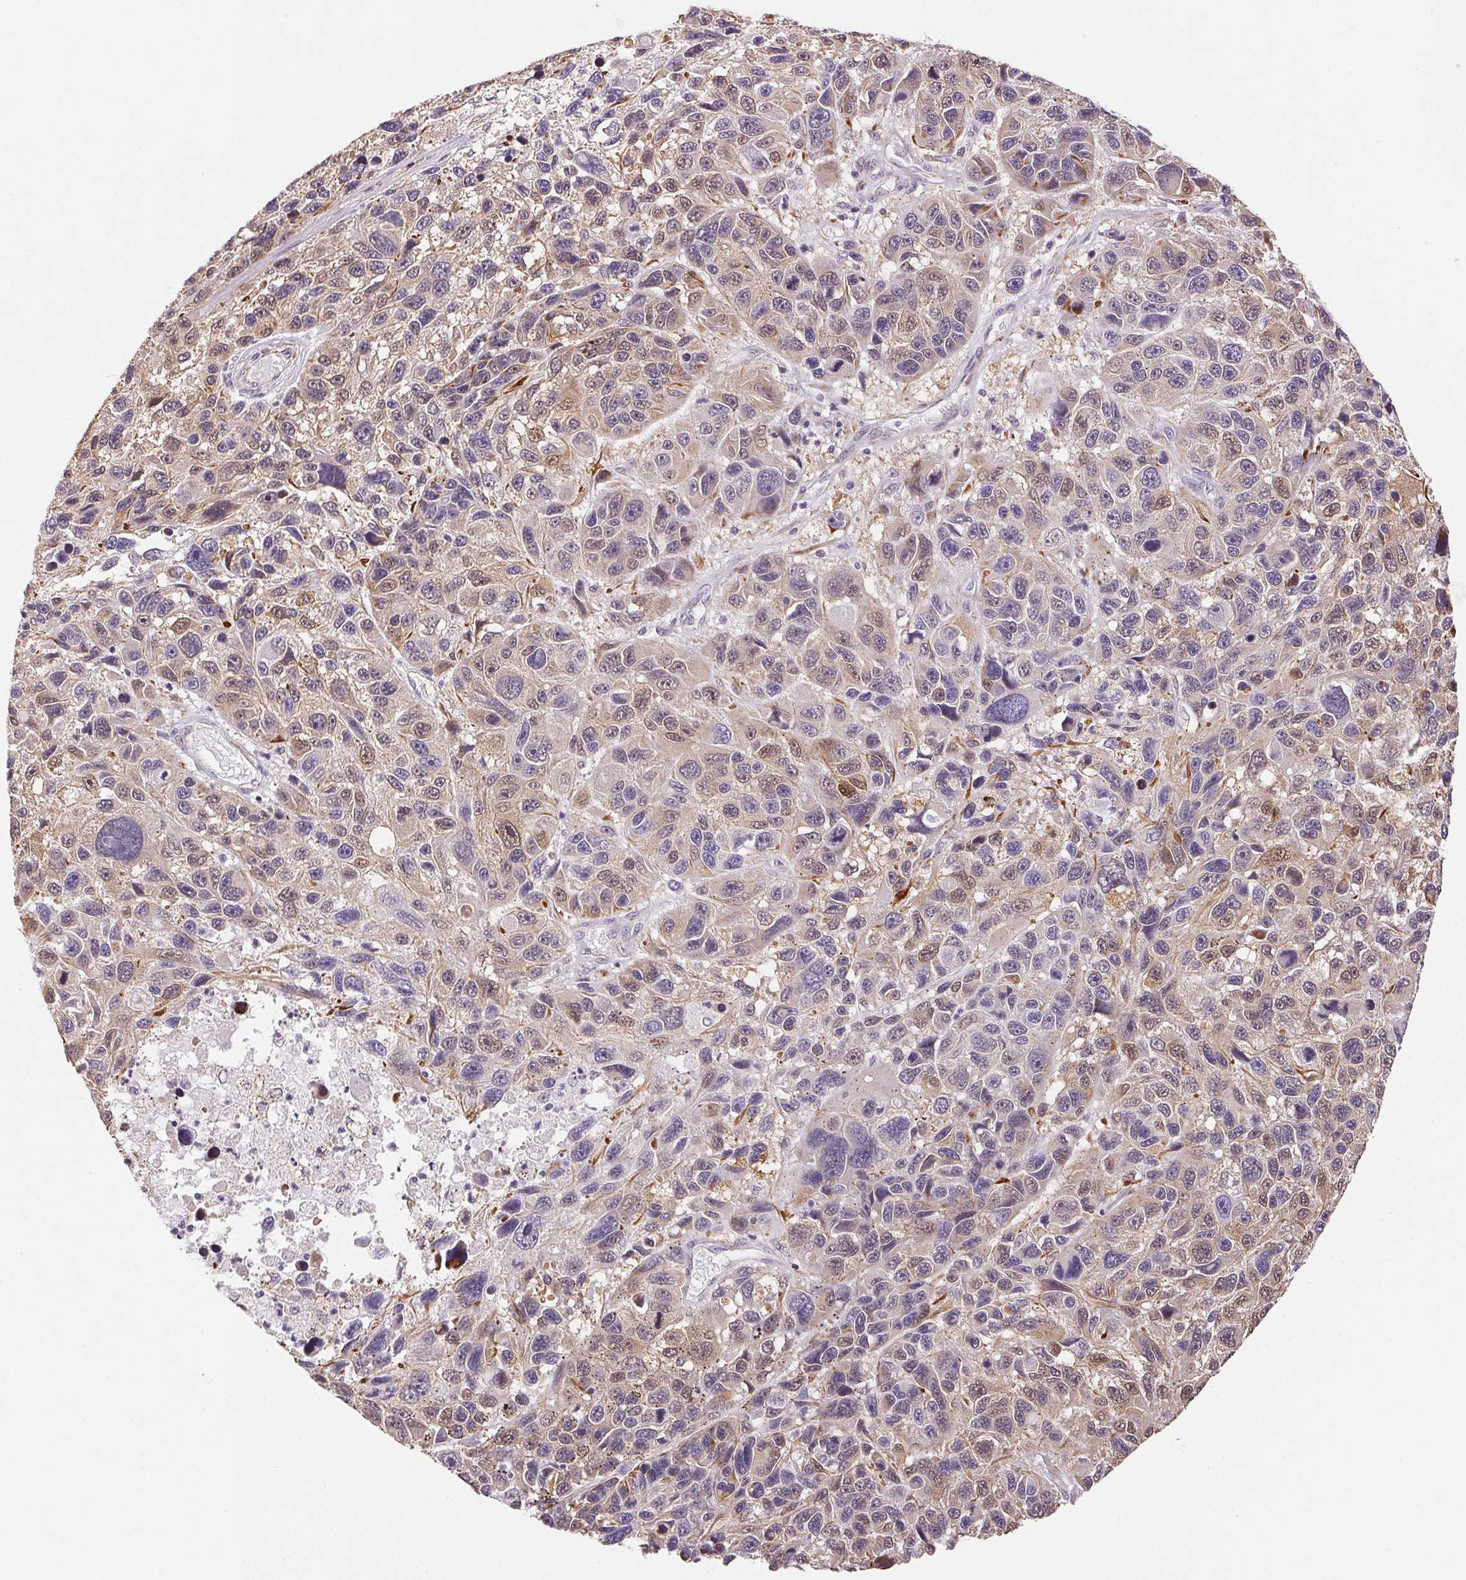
{"staining": {"intensity": "weak", "quantity": "25%-75%", "location": "cytoplasmic/membranous,nuclear"}, "tissue": "melanoma", "cell_type": "Tumor cells", "image_type": "cancer", "snomed": [{"axis": "morphology", "description": "Malignant melanoma, NOS"}, {"axis": "topography", "description": "Skin"}], "caption": "This is a photomicrograph of immunohistochemistry (IHC) staining of melanoma, which shows weak positivity in the cytoplasmic/membranous and nuclear of tumor cells.", "gene": "GYG2", "patient": {"sex": "male", "age": 53}}